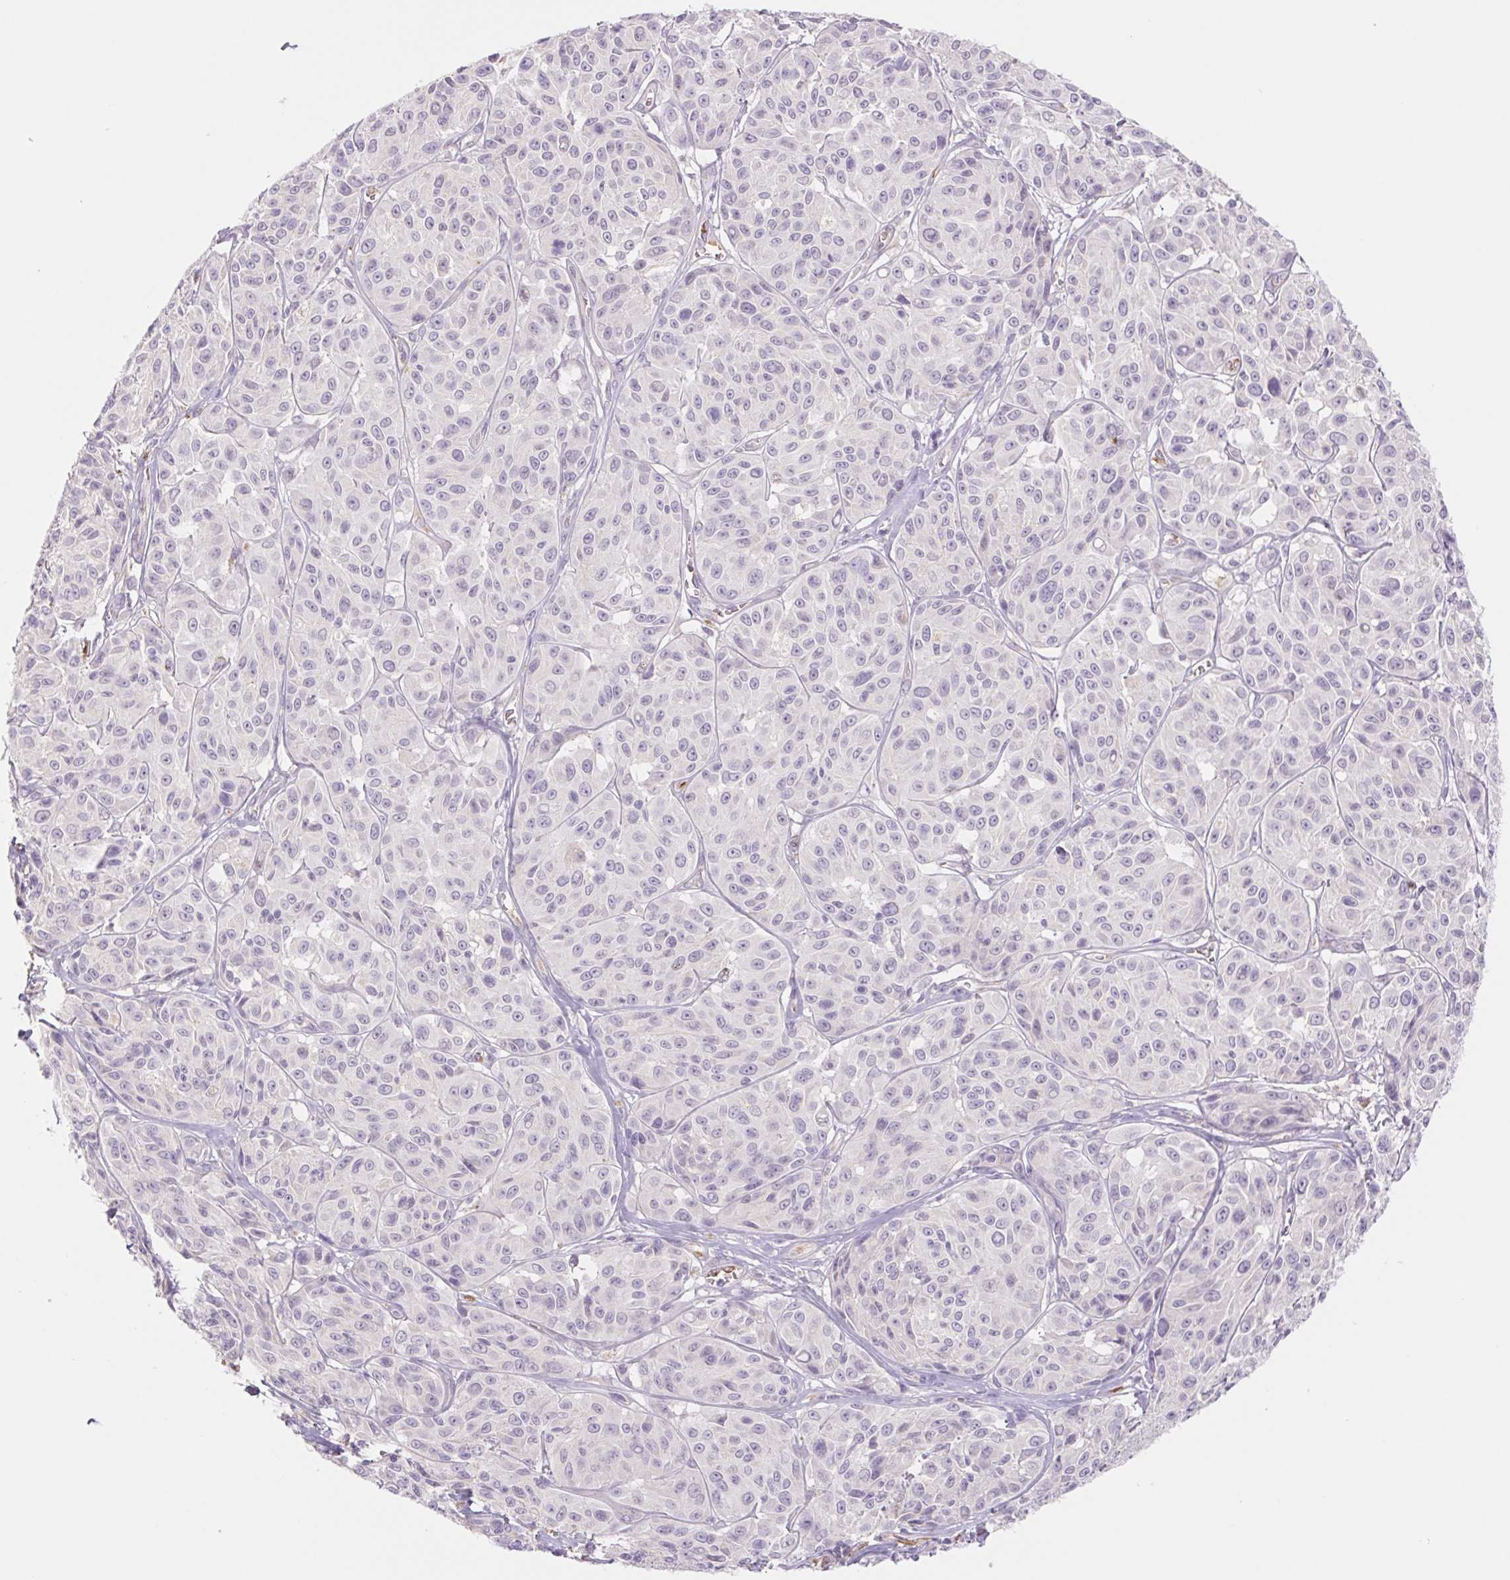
{"staining": {"intensity": "negative", "quantity": "none", "location": "none"}, "tissue": "melanoma", "cell_type": "Tumor cells", "image_type": "cancer", "snomed": [{"axis": "morphology", "description": "Malignant melanoma, NOS"}, {"axis": "topography", "description": "Skin"}], "caption": "Human malignant melanoma stained for a protein using immunohistochemistry shows no positivity in tumor cells.", "gene": "IGFL3", "patient": {"sex": "male", "age": 91}}